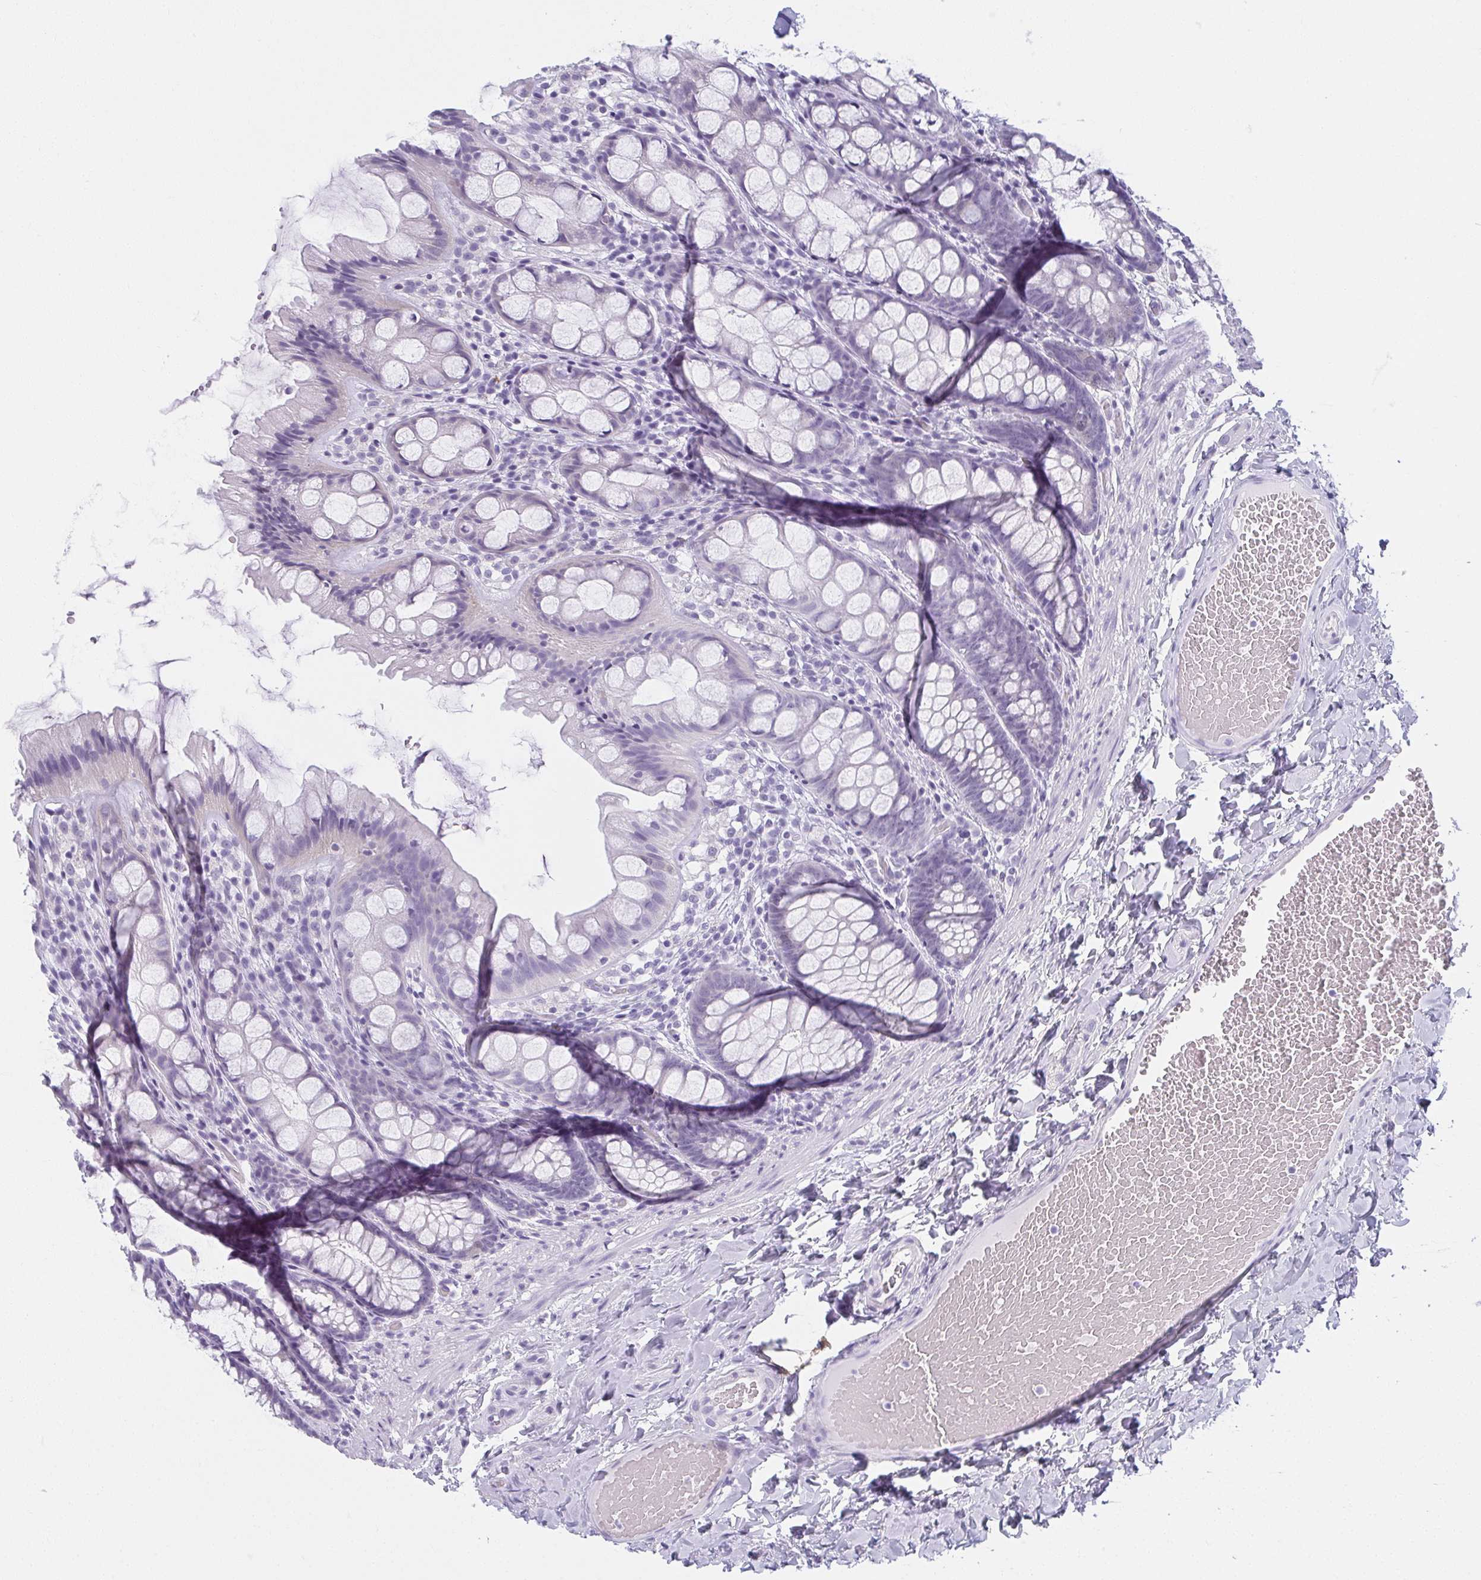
{"staining": {"intensity": "negative", "quantity": "none", "location": "none"}, "tissue": "colon", "cell_type": "Endothelial cells", "image_type": "normal", "snomed": [{"axis": "morphology", "description": "Normal tissue, NOS"}, {"axis": "topography", "description": "Colon"}], "caption": "This is a photomicrograph of IHC staining of normal colon, which shows no positivity in endothelial cells. (Brightfield microscopy of DAB (3,3'-diaminobenzidine) immunohistochemistry at high magnification).", "gene": "MOBP", "patient": {"sex": "male", "age": 47}}